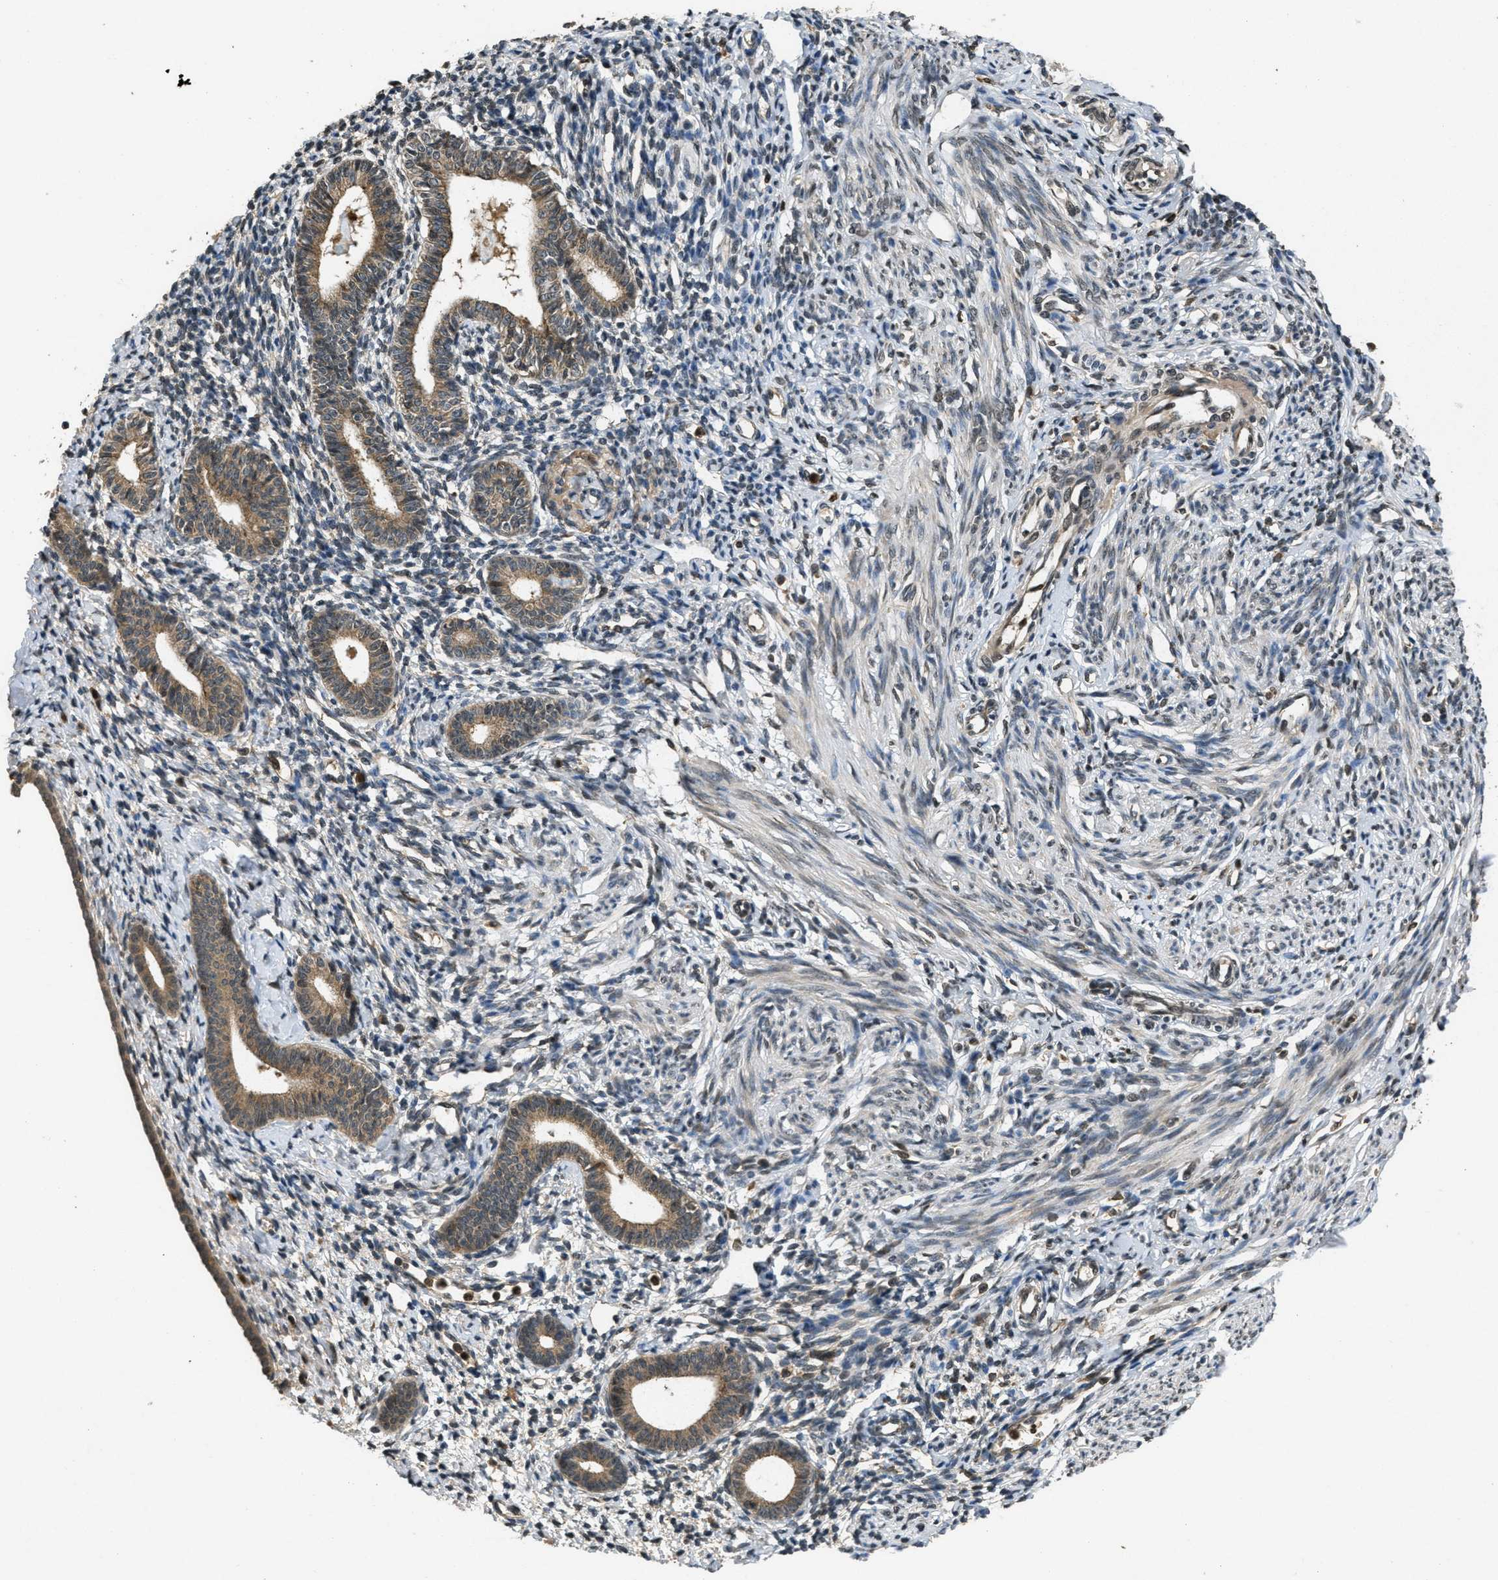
{"staining": {"intensity": "moderate", "quantity": "25%-75%", "location": "cytoplasmic/membranous"}, "tissue": "endometrium", "cell_type": "Cells in endometrial stroma", "image_type": "normal", "snomed": [{"axis": "morphology", "description": "Normal tissue, NOS"}, {"axis": "topography", "description": "Endometrium"}], "caption": "Human endometrium stained for a protein (brown) reveals moderate cytoplasmic/membranous positive staining in approximately 25%-75% of cells in endometrial stroma.", "gene": "ATG7", "patient": {"sex": "female", "age": 71}}